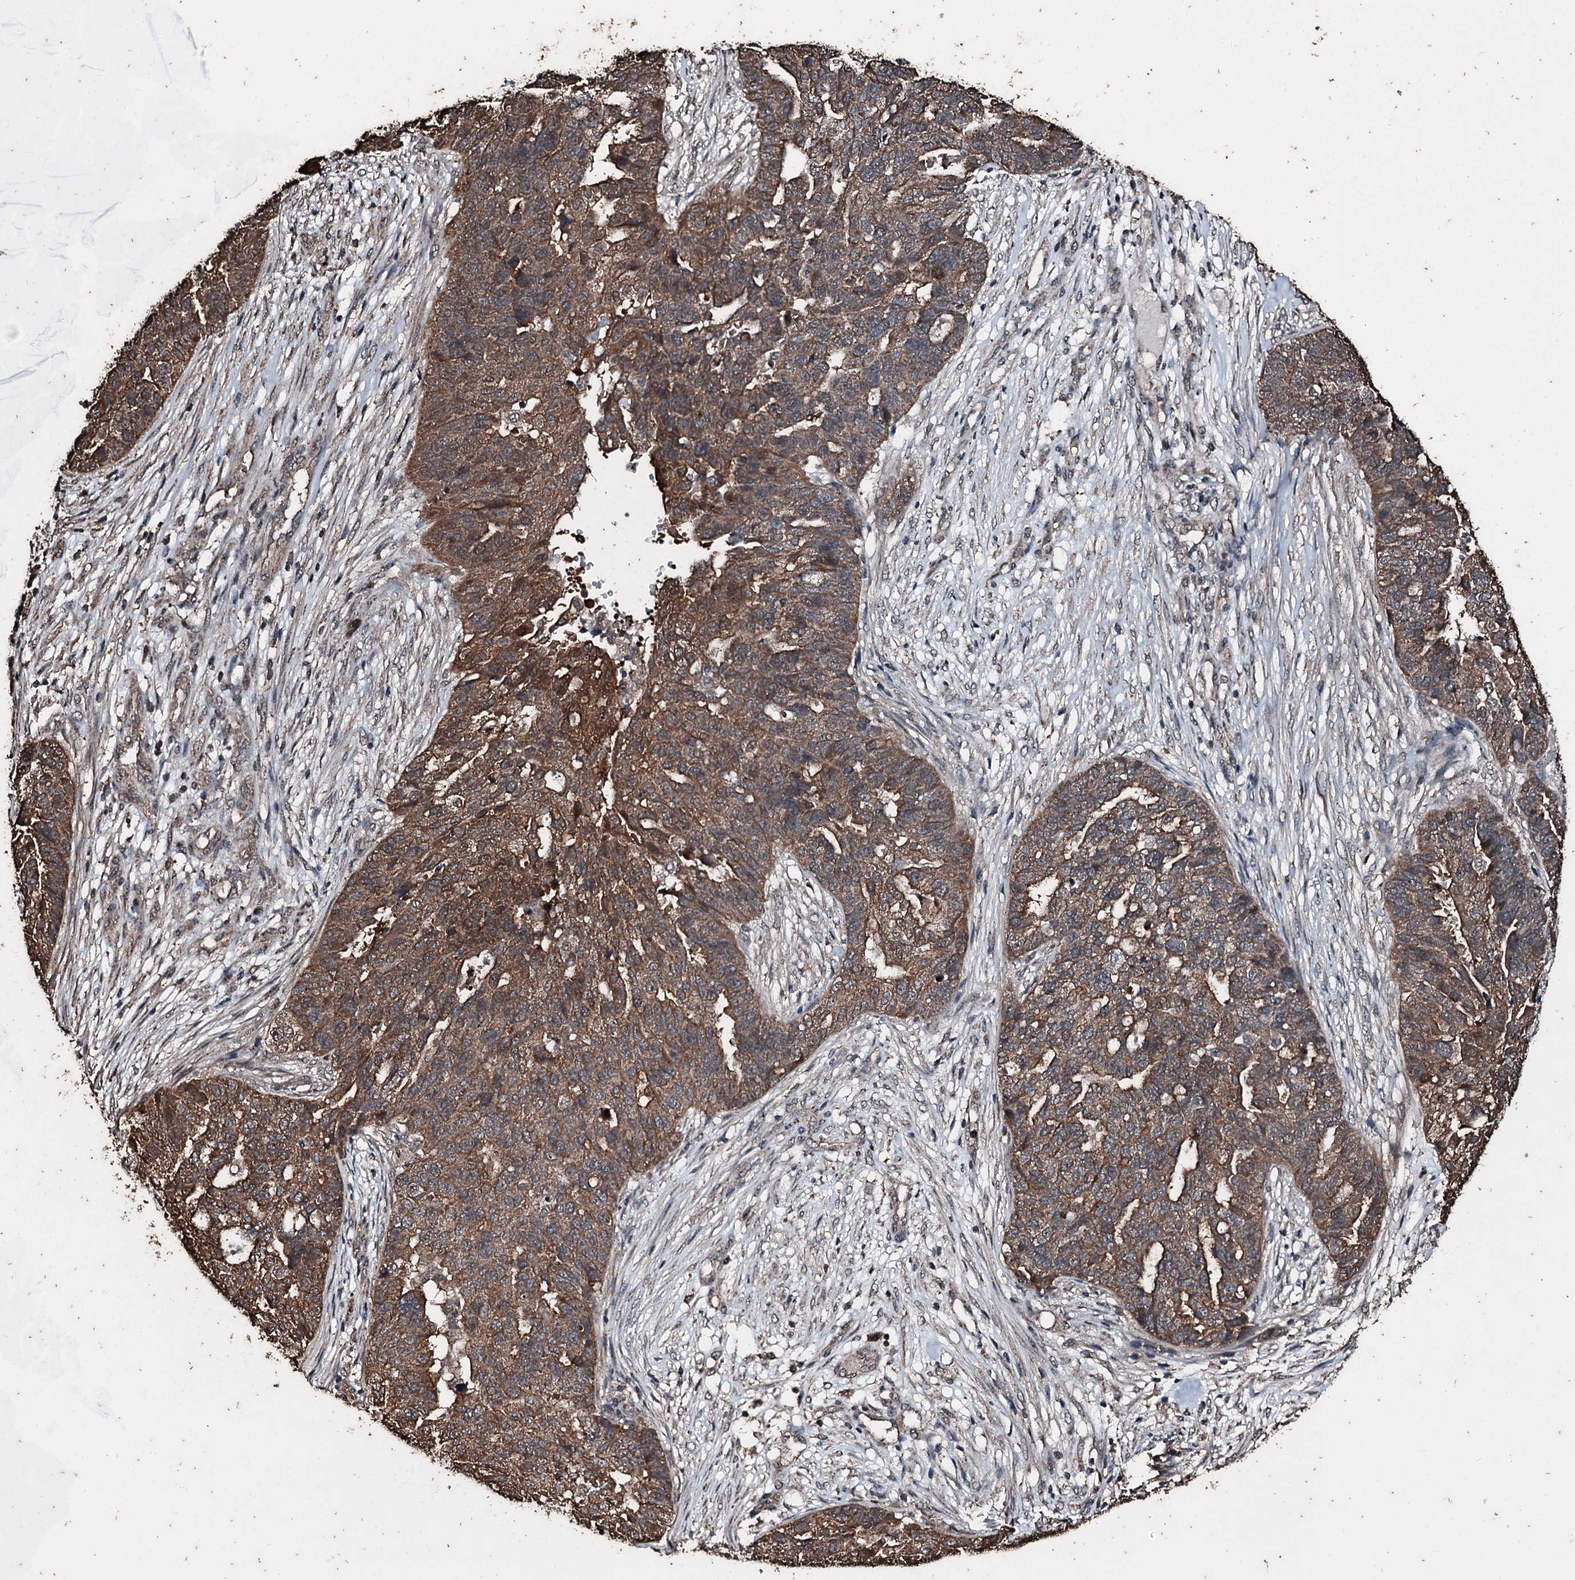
{"staining": {"intensity": "moderate", "quantity": ">75%", "location": "cytoplasmic/membranous"}, "tissue": "ovarian cancer", "cell_type": "Tumor cells", "image_type": "cancer", "snomed": [{"axis": "morphology", "description": "Cystadenocarcinoma, serous, NOS"}, {"axis": "topography", "description": "Ovary"}], "caption": "Tumor cells demonstrate medium levels of moderate cytoplasmic/membranous staining in approximately >75% of cells in ovarian cancer.", "gene": "FAAP24", "patient": {"sex": "female", "age": 59}}